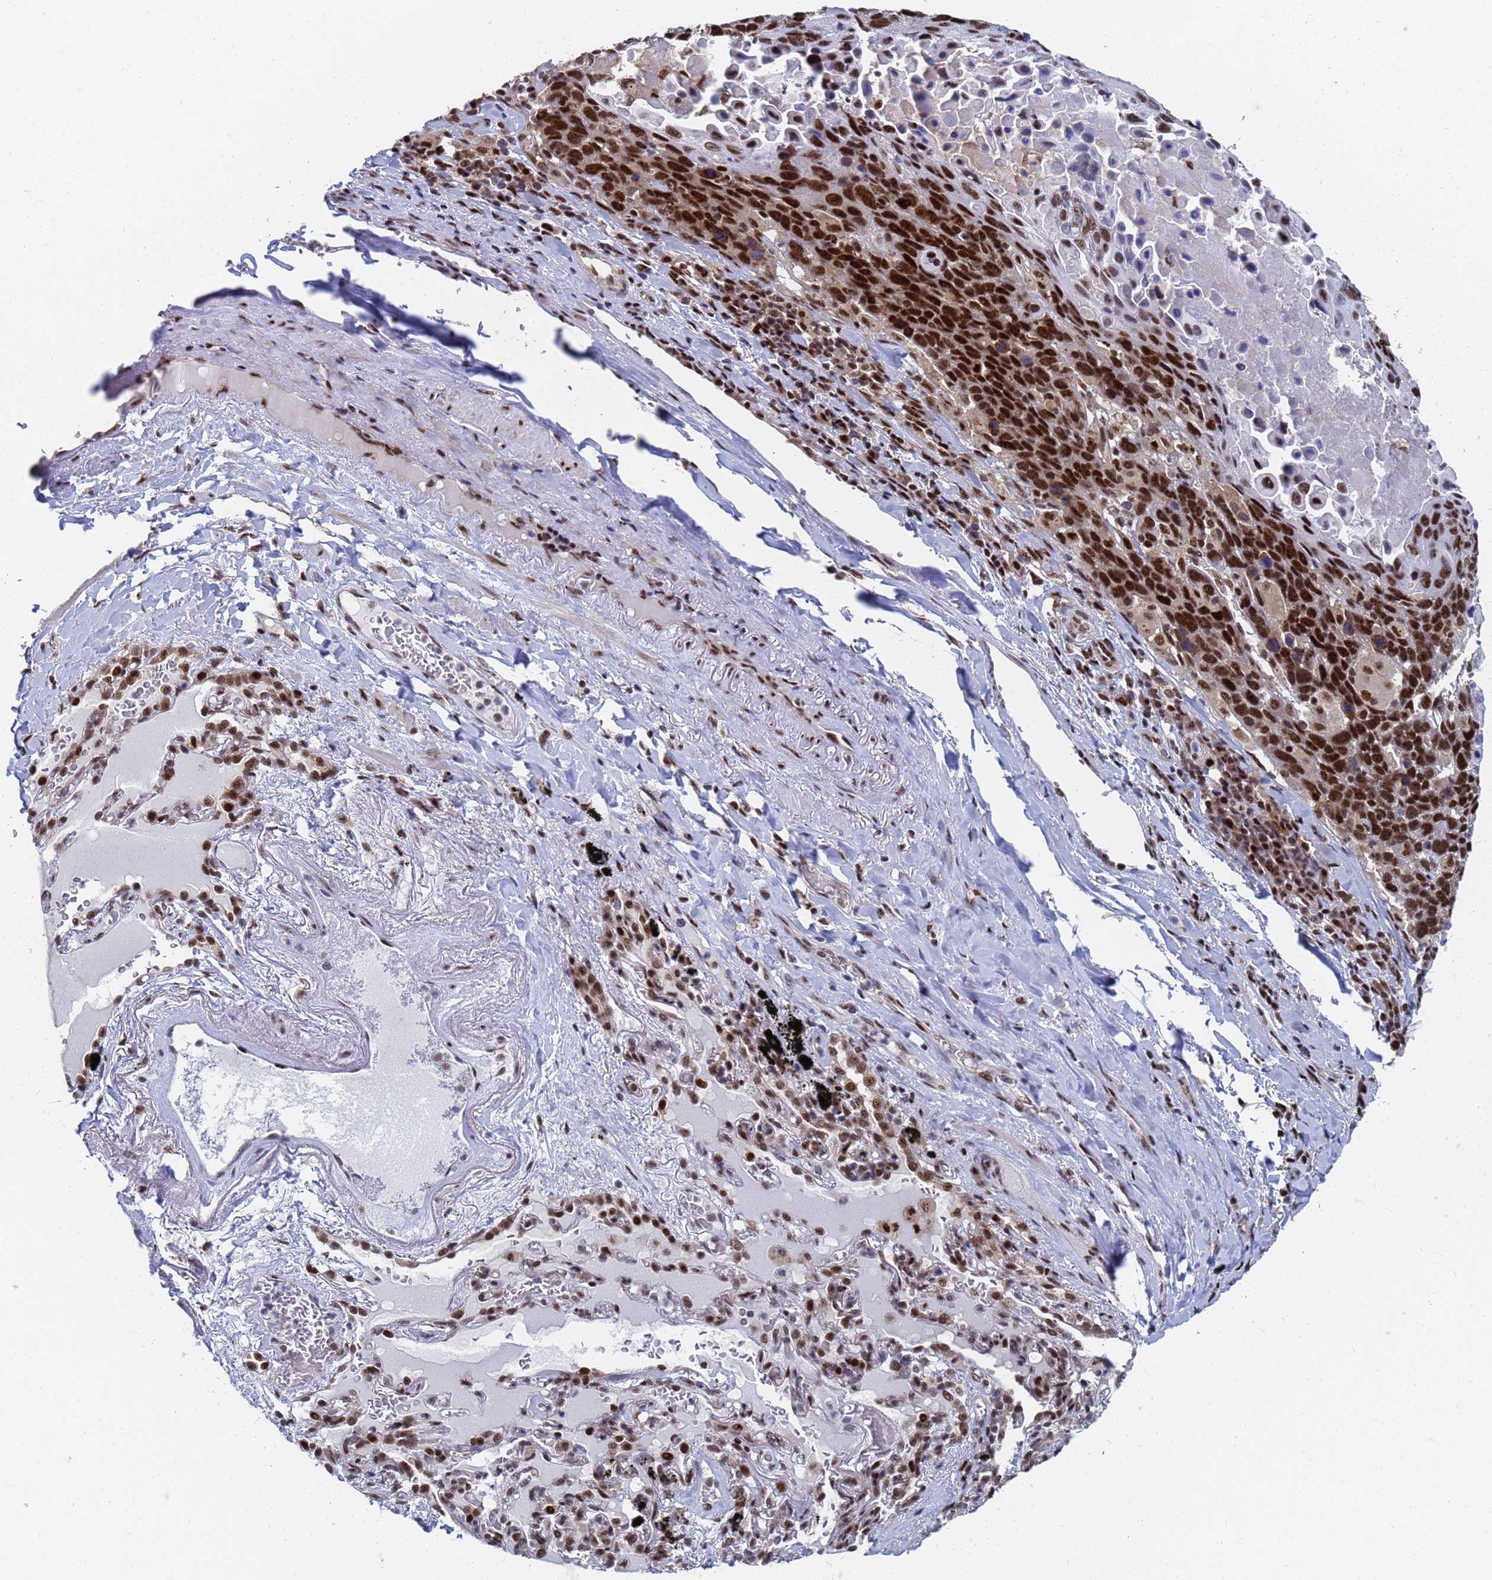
{"staining": {"intensity": "strong", "quantity": ">75%", "location": "nuclear"}, "tissue": "lung cancer", "cell_type": "Tumor cells", "image_type": "cancer", "snomed": [{"axis": "morphology", "description": "Squamous cell carcinoma, NOS"}, {"axis": "topography", "description": "Lung"}], "caption": "Immunohistochemistry (IHC) image of neoplastic tissue: human lung cancer stained using immunohistochemistry (IHC) displays high levels of strong protein expression localized specifically in the nuclear of tumor cells, appearing as a nuclear brown color.", "gene": "AP5Z1", "patient": {"sex": "male", "age": 66}}